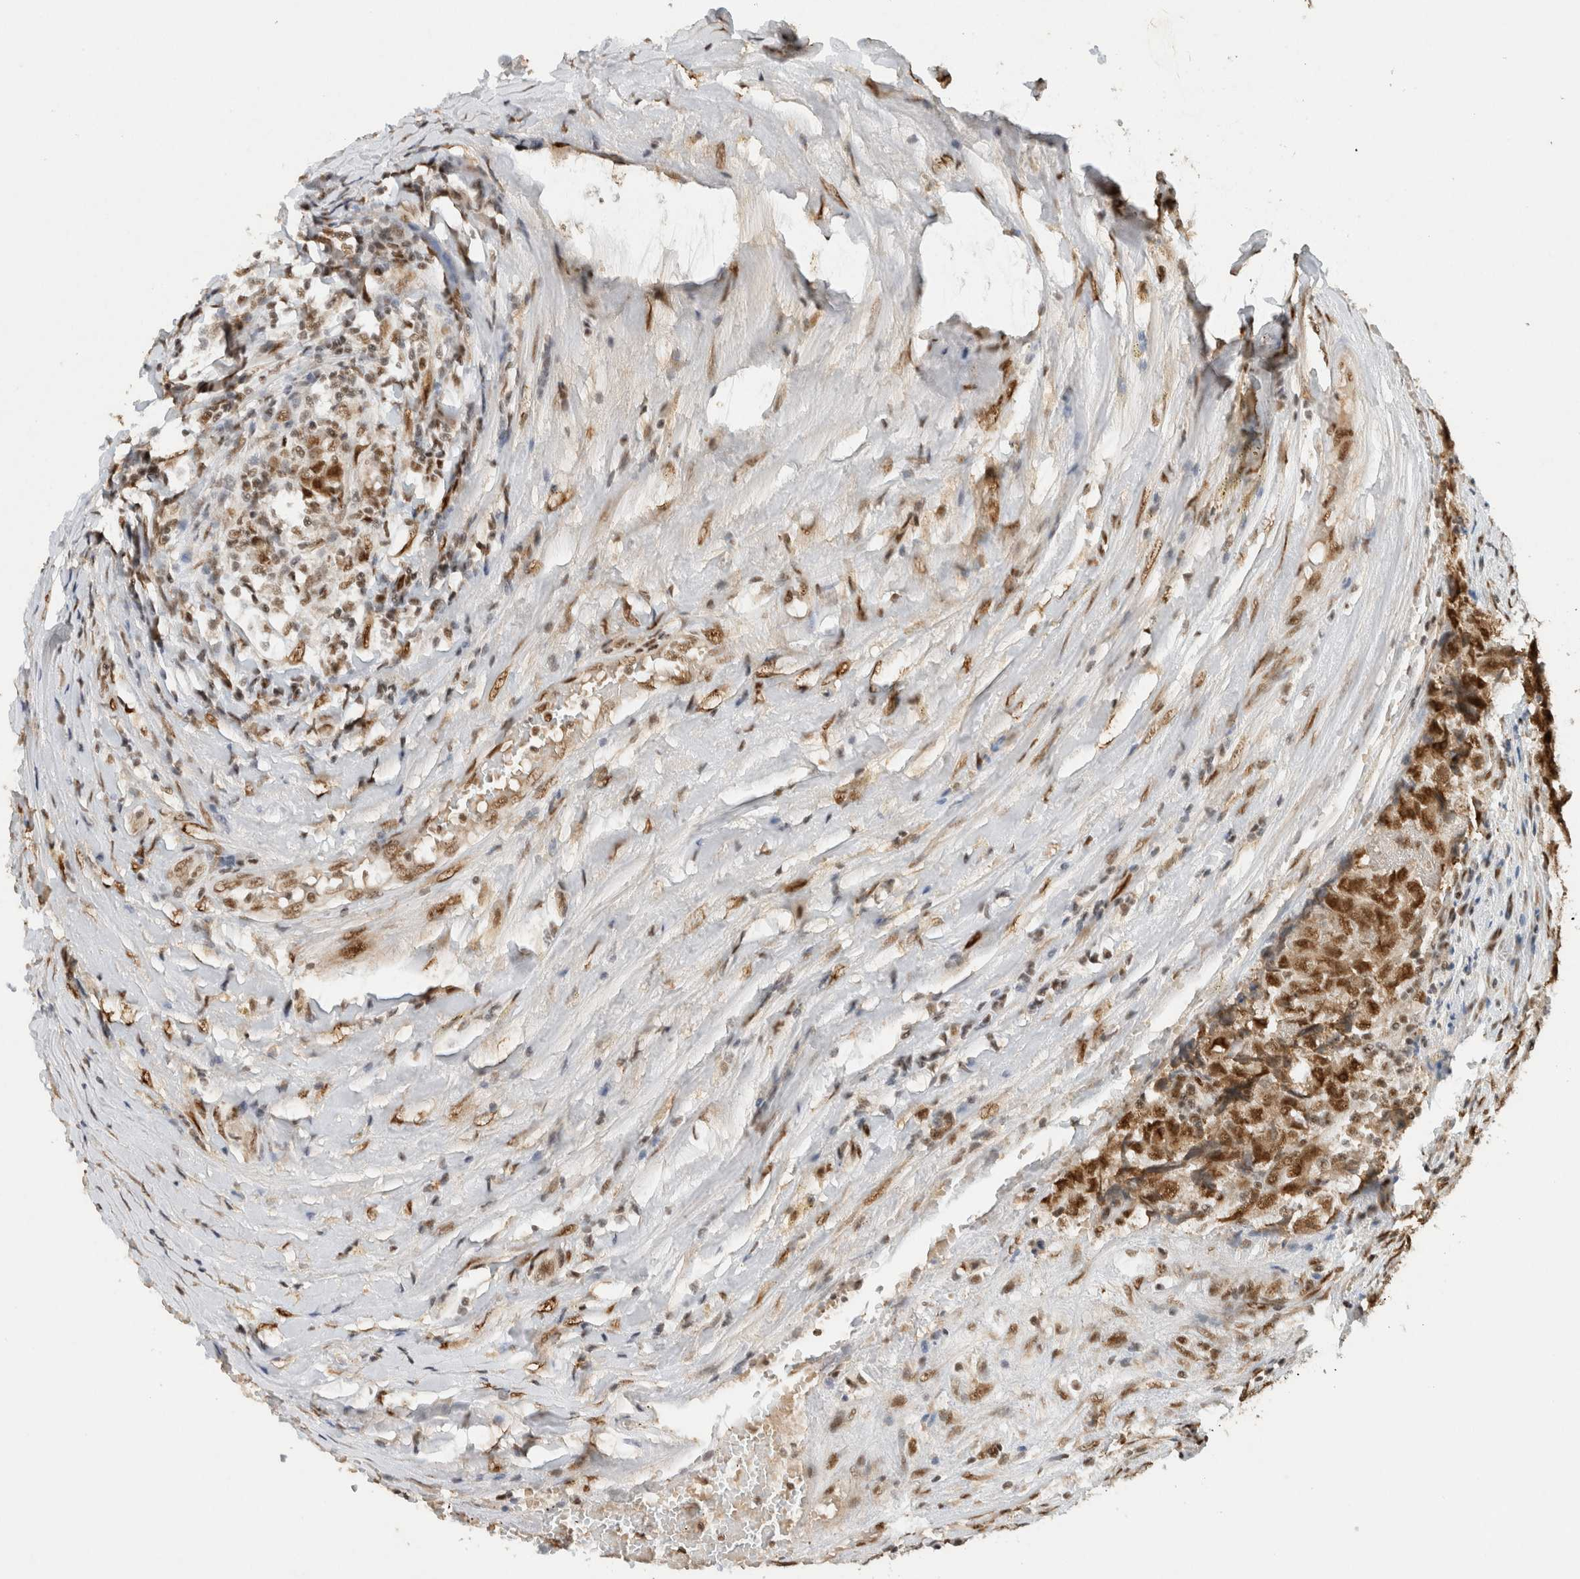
{"staining": {"intensity": "strong", "quantity": ">75%", "location": "nuclear"}, "tissue": "testis cancer", "cell_type": "Tumor cells", "image_type": "cancer", "snomed": [{"axis": "morphology", "description": "Carcinoma, Embryonal, NOS"}, {"axis": "topography", "description": "Testis"}], "caption": "Approximately >75% of tumor cells in human embryonal carcinoma (testis) demonstrate strong nuclear protein expression as visualized by brown immunohistochemical staining.", "gene": "DDX42", "patient": {"sex": "male", "age": 25}}